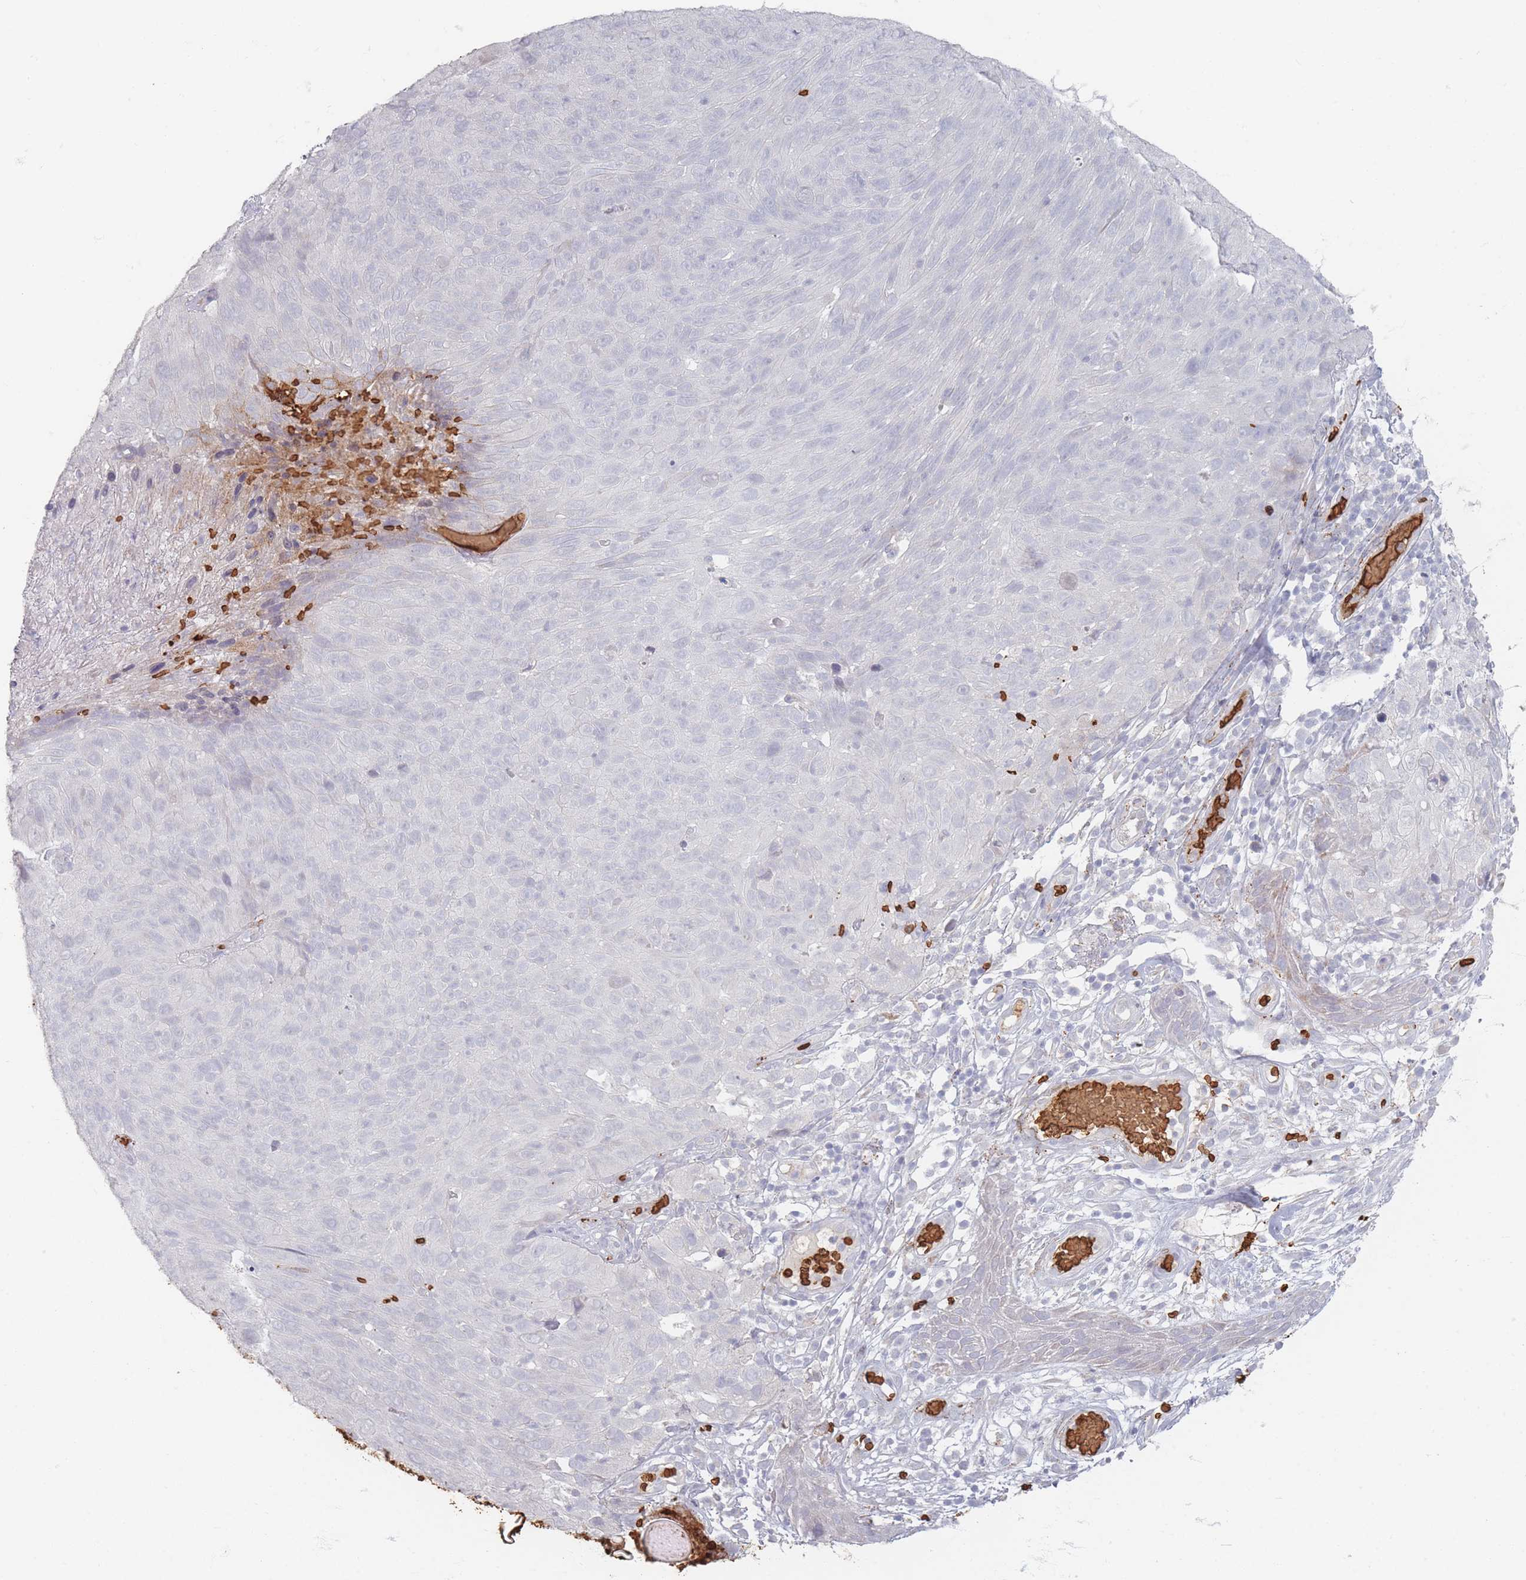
{"staining": {"intensity": "negative", "quantity": "none", "location": "none"}, "tissue": "skin cancer", "cell_type": "Tumor cells", "image_type": "cancer", "snomed": [{"axis": "morphology", "description": "Squamous cell carcinoma, NOS"}, {"axis": "topography", "description": "Skin"}], "caption": "IHC of skin squamous cell carcinoma shows no expression in tumor cells.", "gene": "SLC2A6", "patient": {"sex": "female", "age": 87}}